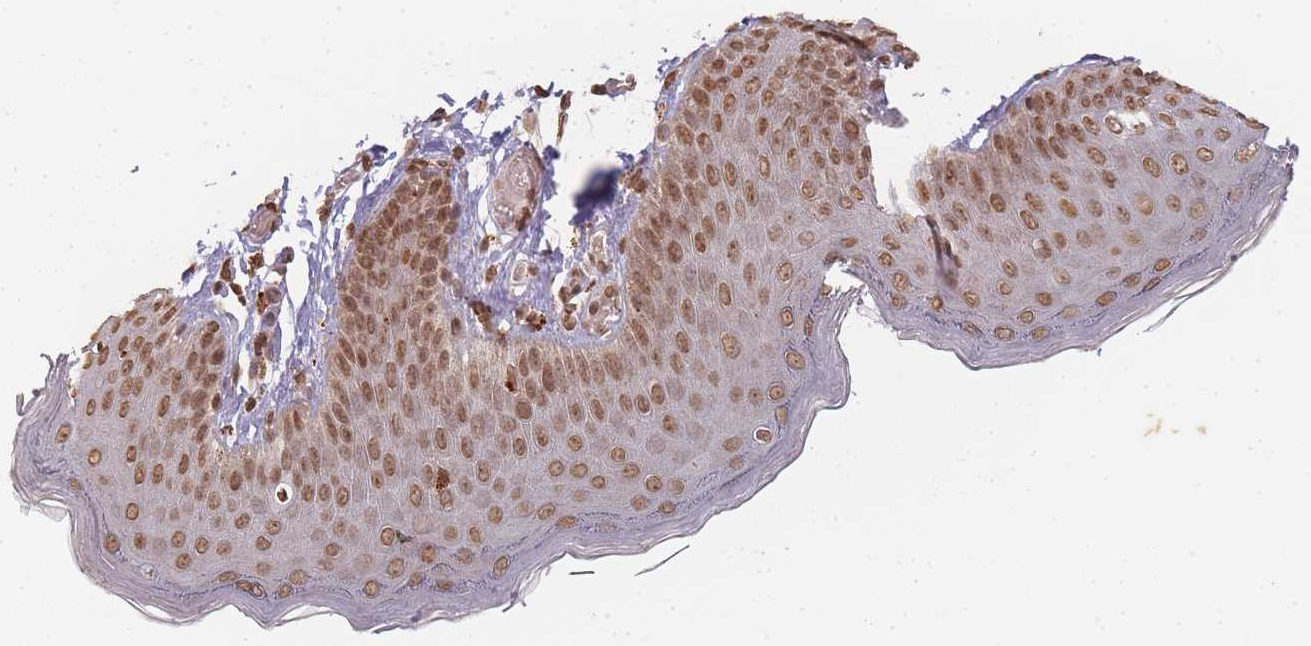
{"staining": {"intensity": "moderate", "quantity": ">75%", "location": "nuclear"}, "tissue": "skin", "cell_type": "Epidermal cells", "image_type": "normal", "snomed": [{"axis": "morphology", "description": "Normal tissue, NOS"}, {"axis": "topography", "description": "Anal"}], "caption": "Unremarkable skin reveals moderate nuclear positivity in approximately >75% of epidermal cells.", "gene": "WWTR1", "patient": {"sex": "female", "age": 40}}